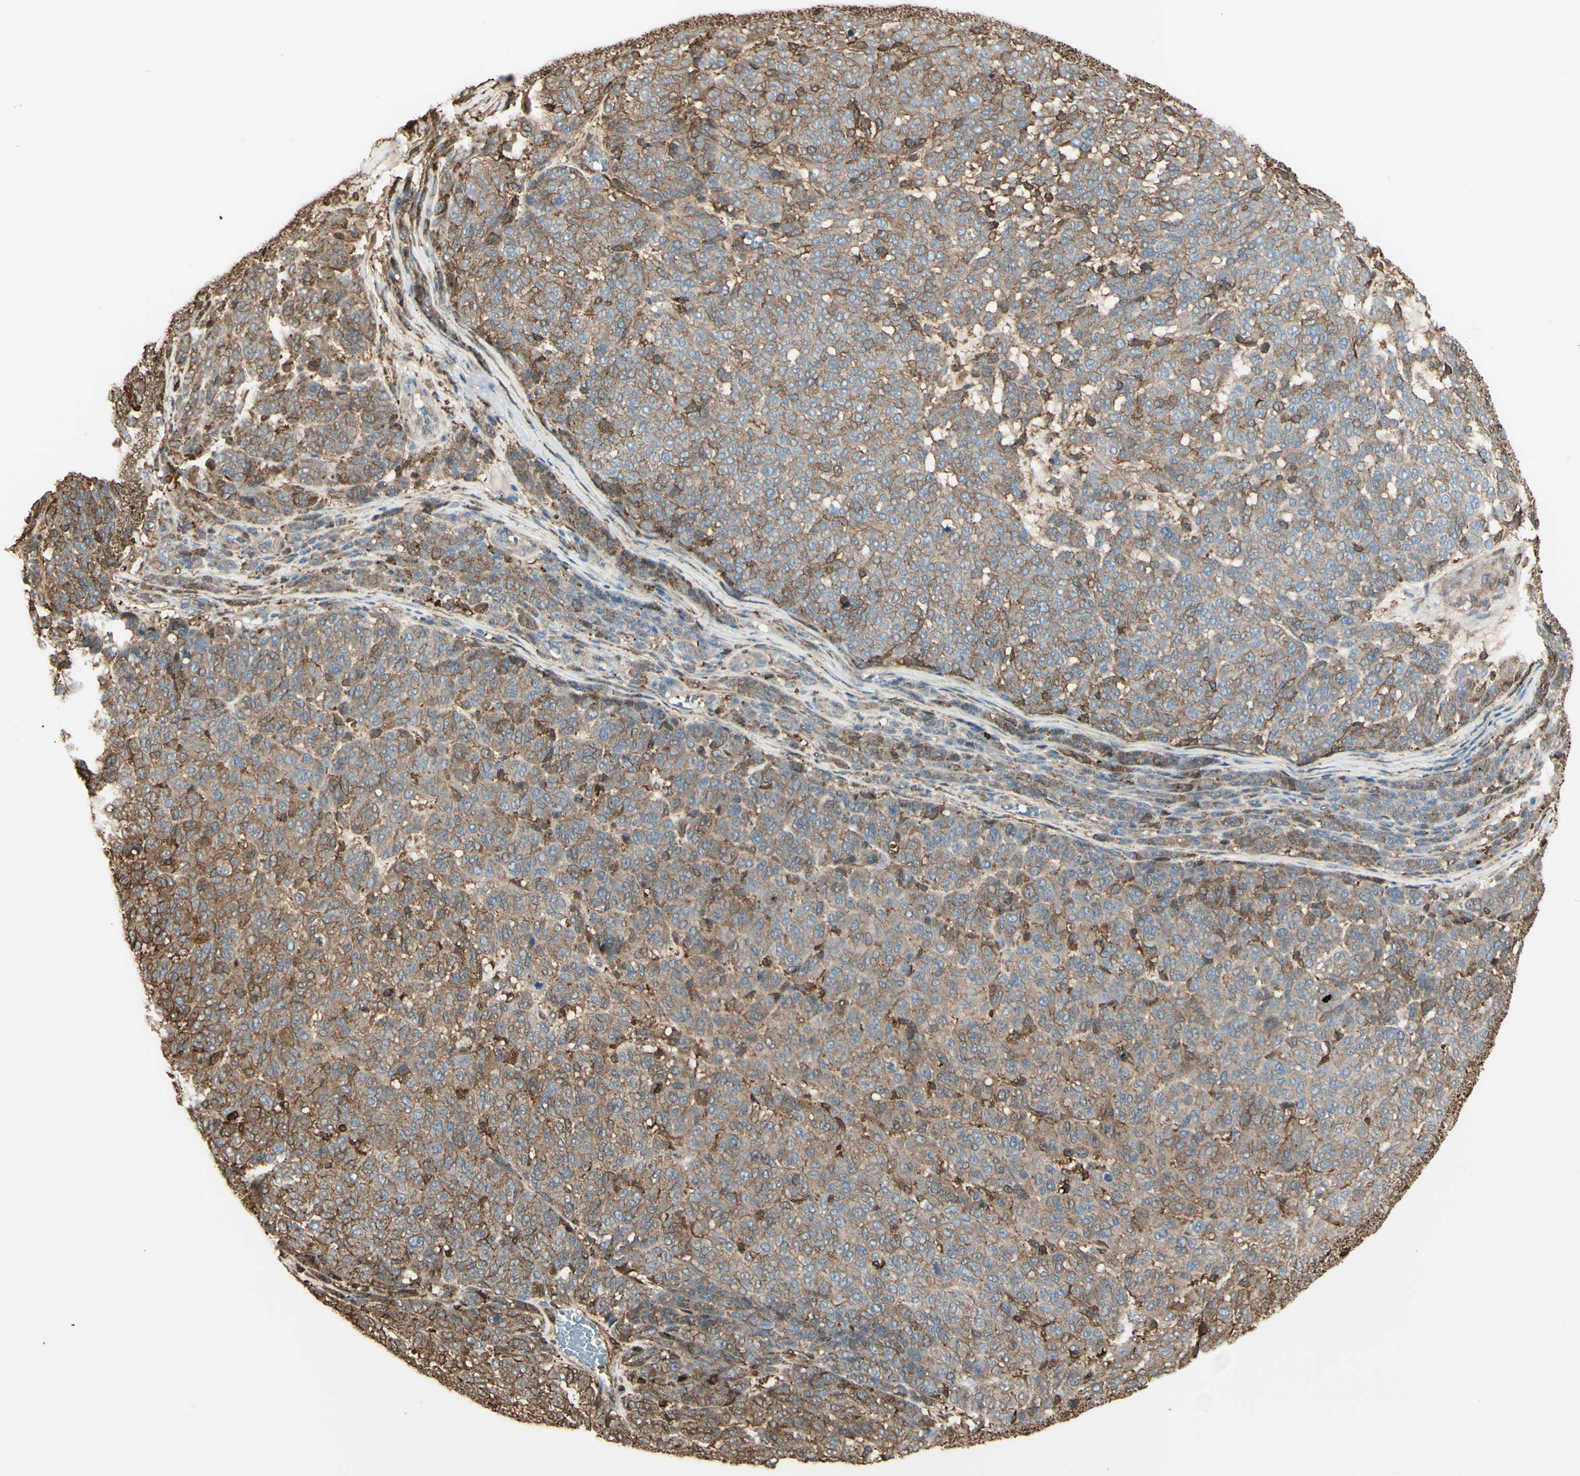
{"staining": {"intensity": "moderate", "quantity": ">75%", "location": "cytoplasmic/membranous"}, "tissue": "melanoma", "cell_type": "Tumor cells", "image_type": "cancer", "snomed": [{"axis": "morphology", "description": "Malignant melanoma, NOS"}, {"axis": "topography", "description": "Skin"}], "caption": "Malignant melanoma stained for a protein (brown) demonstrates moderate cytoplasmic/membranous positive staining in about >75% of tumor cells.", "gene": "GSN", "patient": {"sex": "male", "age": 59}}